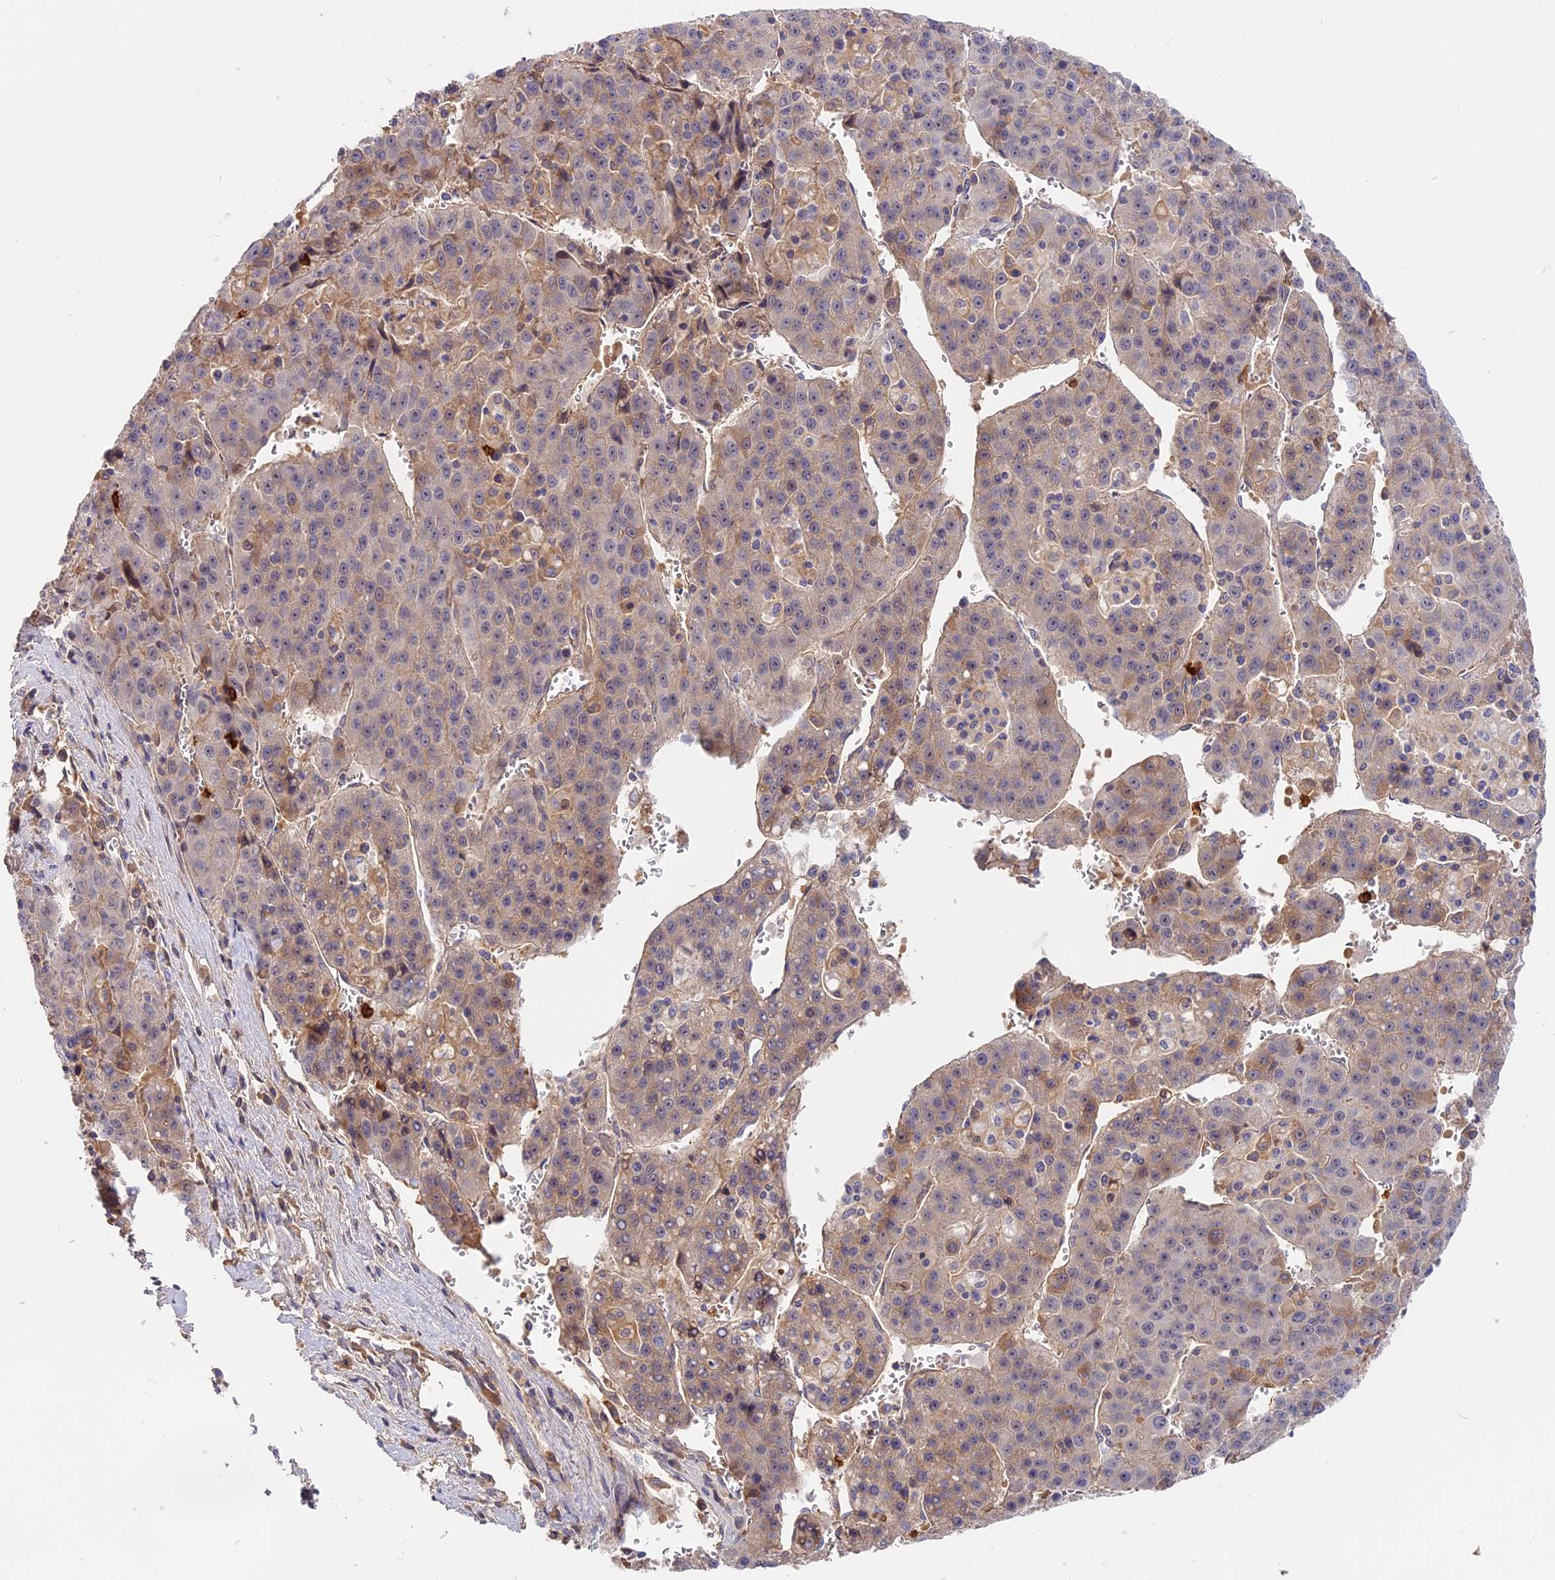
{"staining": {"intensity": "weak", "quantity": "25%-75%", "location": "cytoplasmic/membranous"}, "tissue": "liver cancer", "cell_type": "Tumor cells", "image_type": "cancer", "snomed": [{"axis": "morphology", "description": "Carcinoma, Hepatocellular, NOS"}, {"axis": "topography", "description": "Liver"}], "caption": "Liver hepatocellular carcinoma stained with a brown dye reveals weak cytoplasmic/membranous positive positivity in about 25%-75% of tumor cells.", "gene": "ADGRD1", "patient": {"sex": "female", "age": 53}}